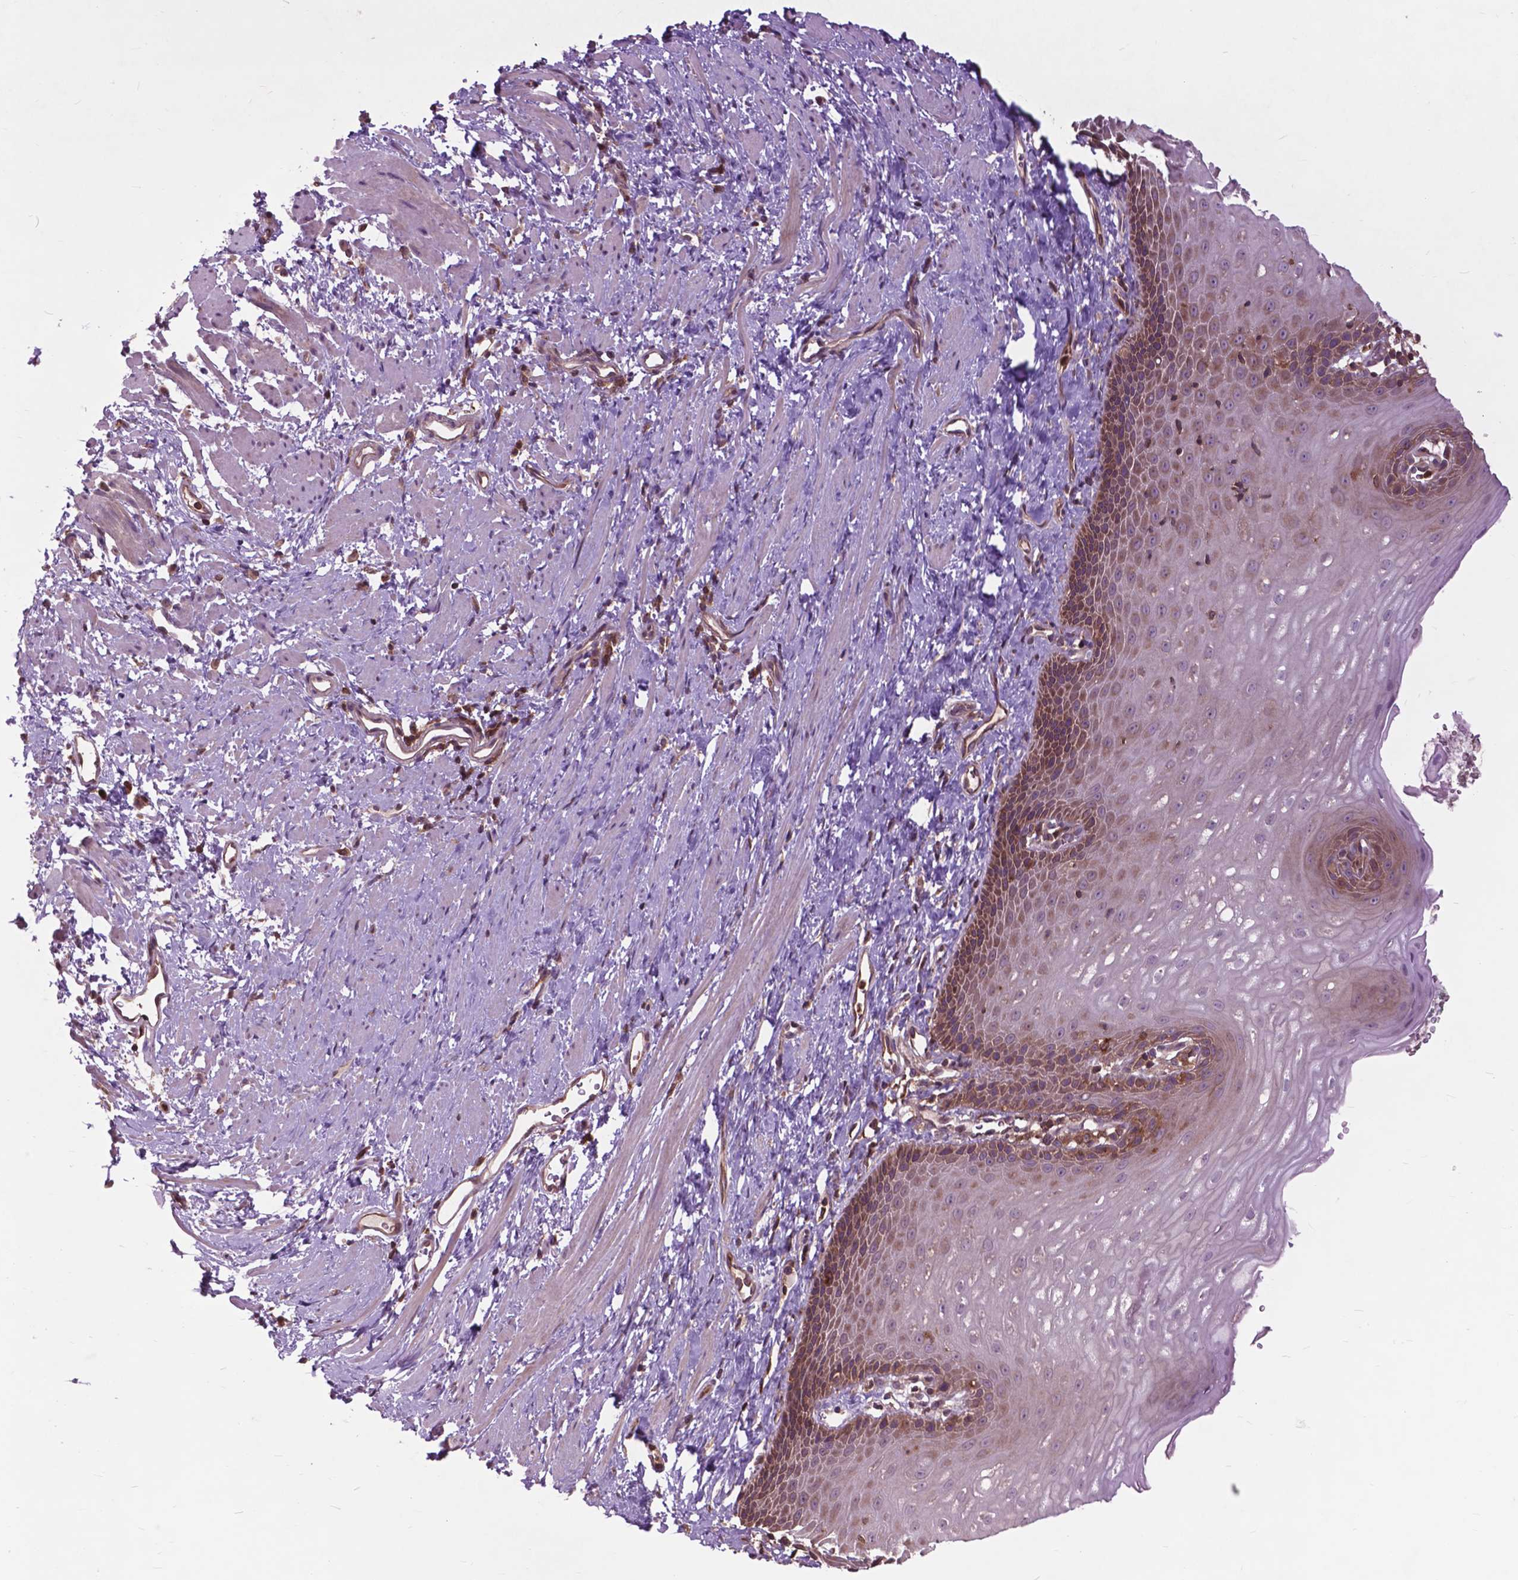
{"staining": {"intensity": "strong", "quantity": "25%-75%", "location": "cytoplasmic/membranous"}, "tissue": "esophagus", "cell_type": "Squamous epithelial cells", "image_type": "normal", "snomed": [{"axis": "morphology", "description": "Normal tissue, NOS"}, {"axis": "topography", "description": "Esophagus"}], "caption": "Esophagus stained with a brown dye demonstrates strong cytoplasmic/membranous positive staining in approximately 25%-75% of squamous epithelial cells.", "gene": "ARAF", "patient": {"sex": "male", "age": 64}}